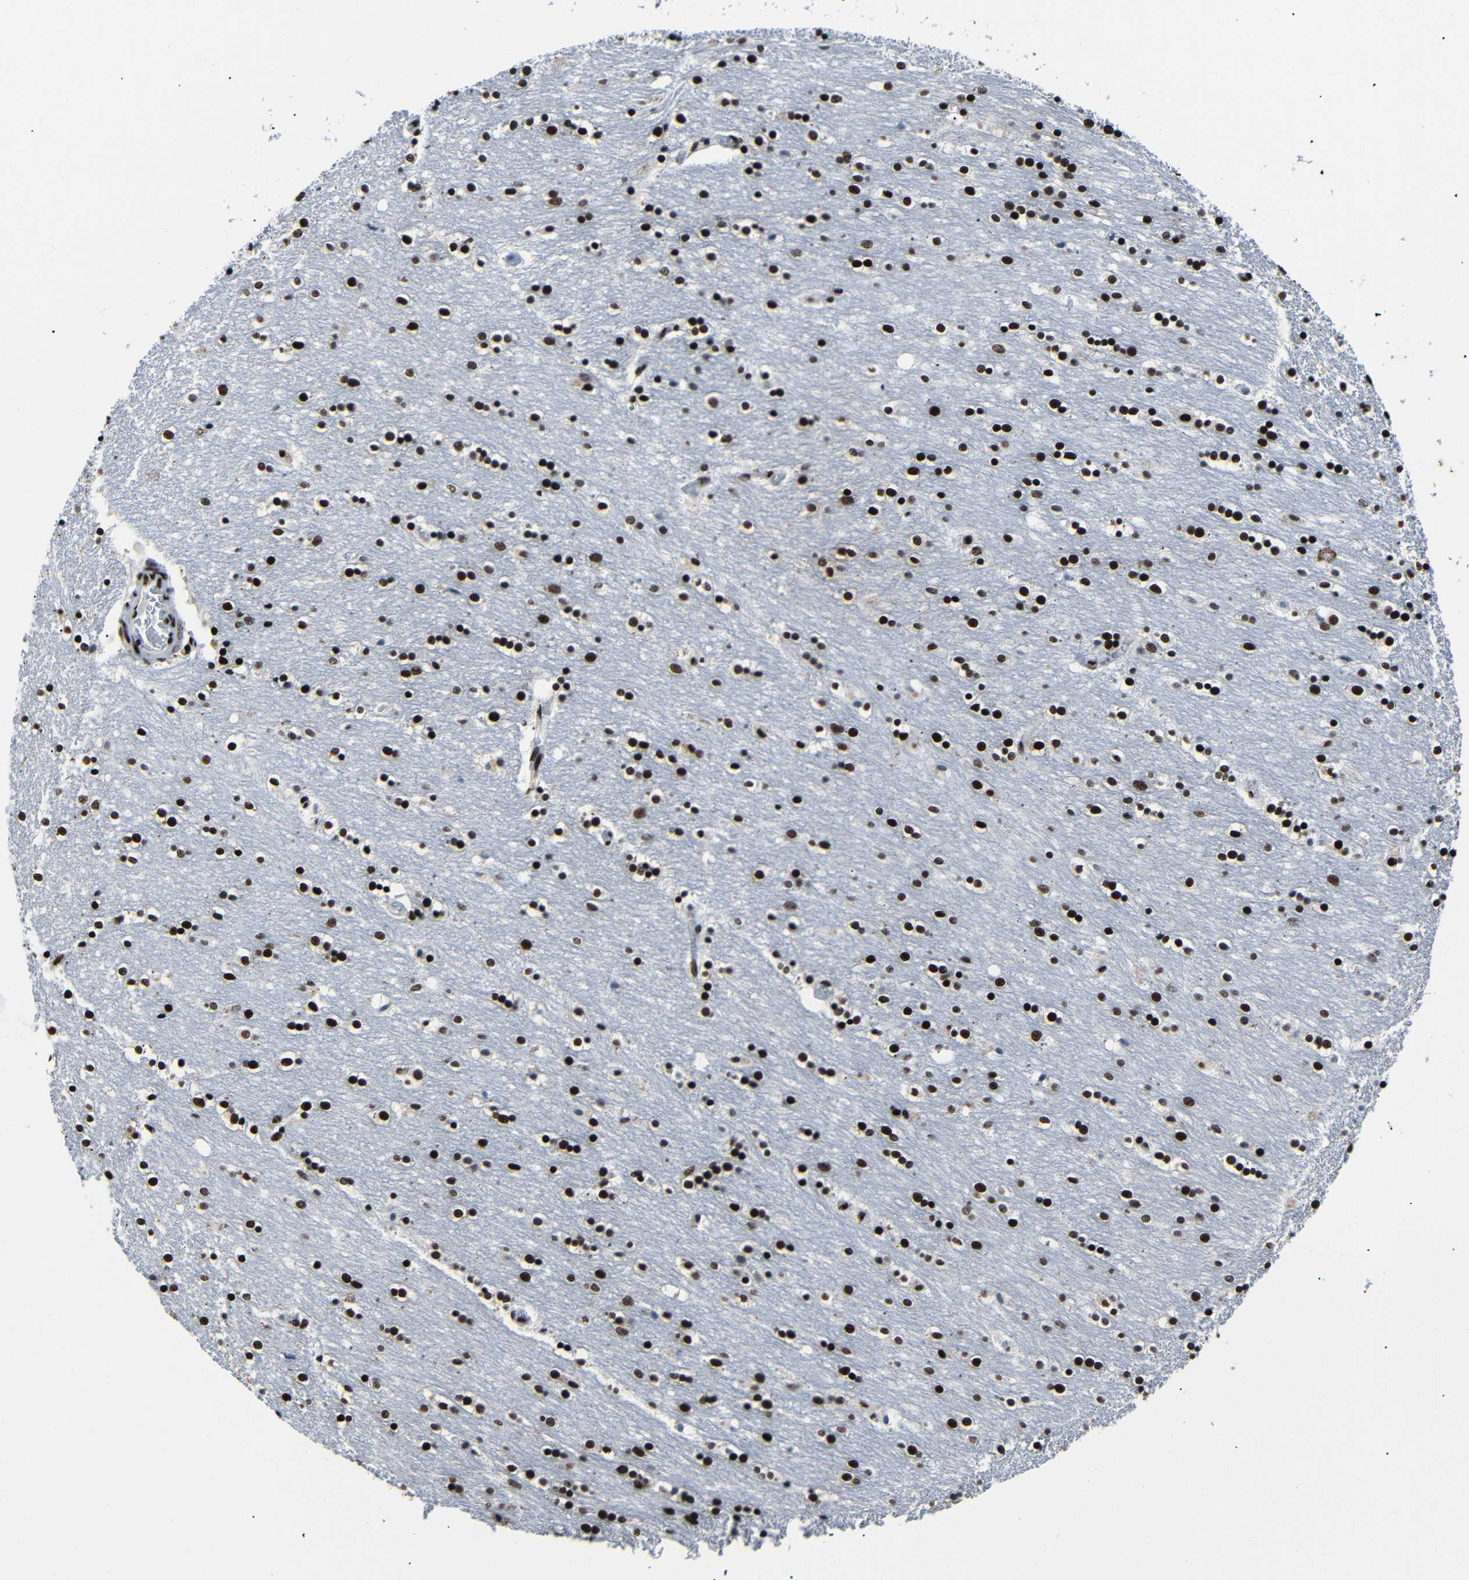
{"staining": {"intensity": "strong", "quantity": ">75%", "location": "nuclear"}, "tissue": "caudate", "cell_type": "Glial cells", "image_type": "normal", "snomed": [{"axis": "morphology", "description": "Normal tissue, NOS"}, {"axis": "topography", "description": "Lateral ventricle wall"}], "caption": "Normal caudate demonstrates strong nuclear expression in about >75% of glial cells (DAB (3,3'-diaminobenzidine) IHC, brown staining for protein, blue staining for nuclei)..", "gene": "SRSF1", "patient": {"sex": "female", "age": 54}}